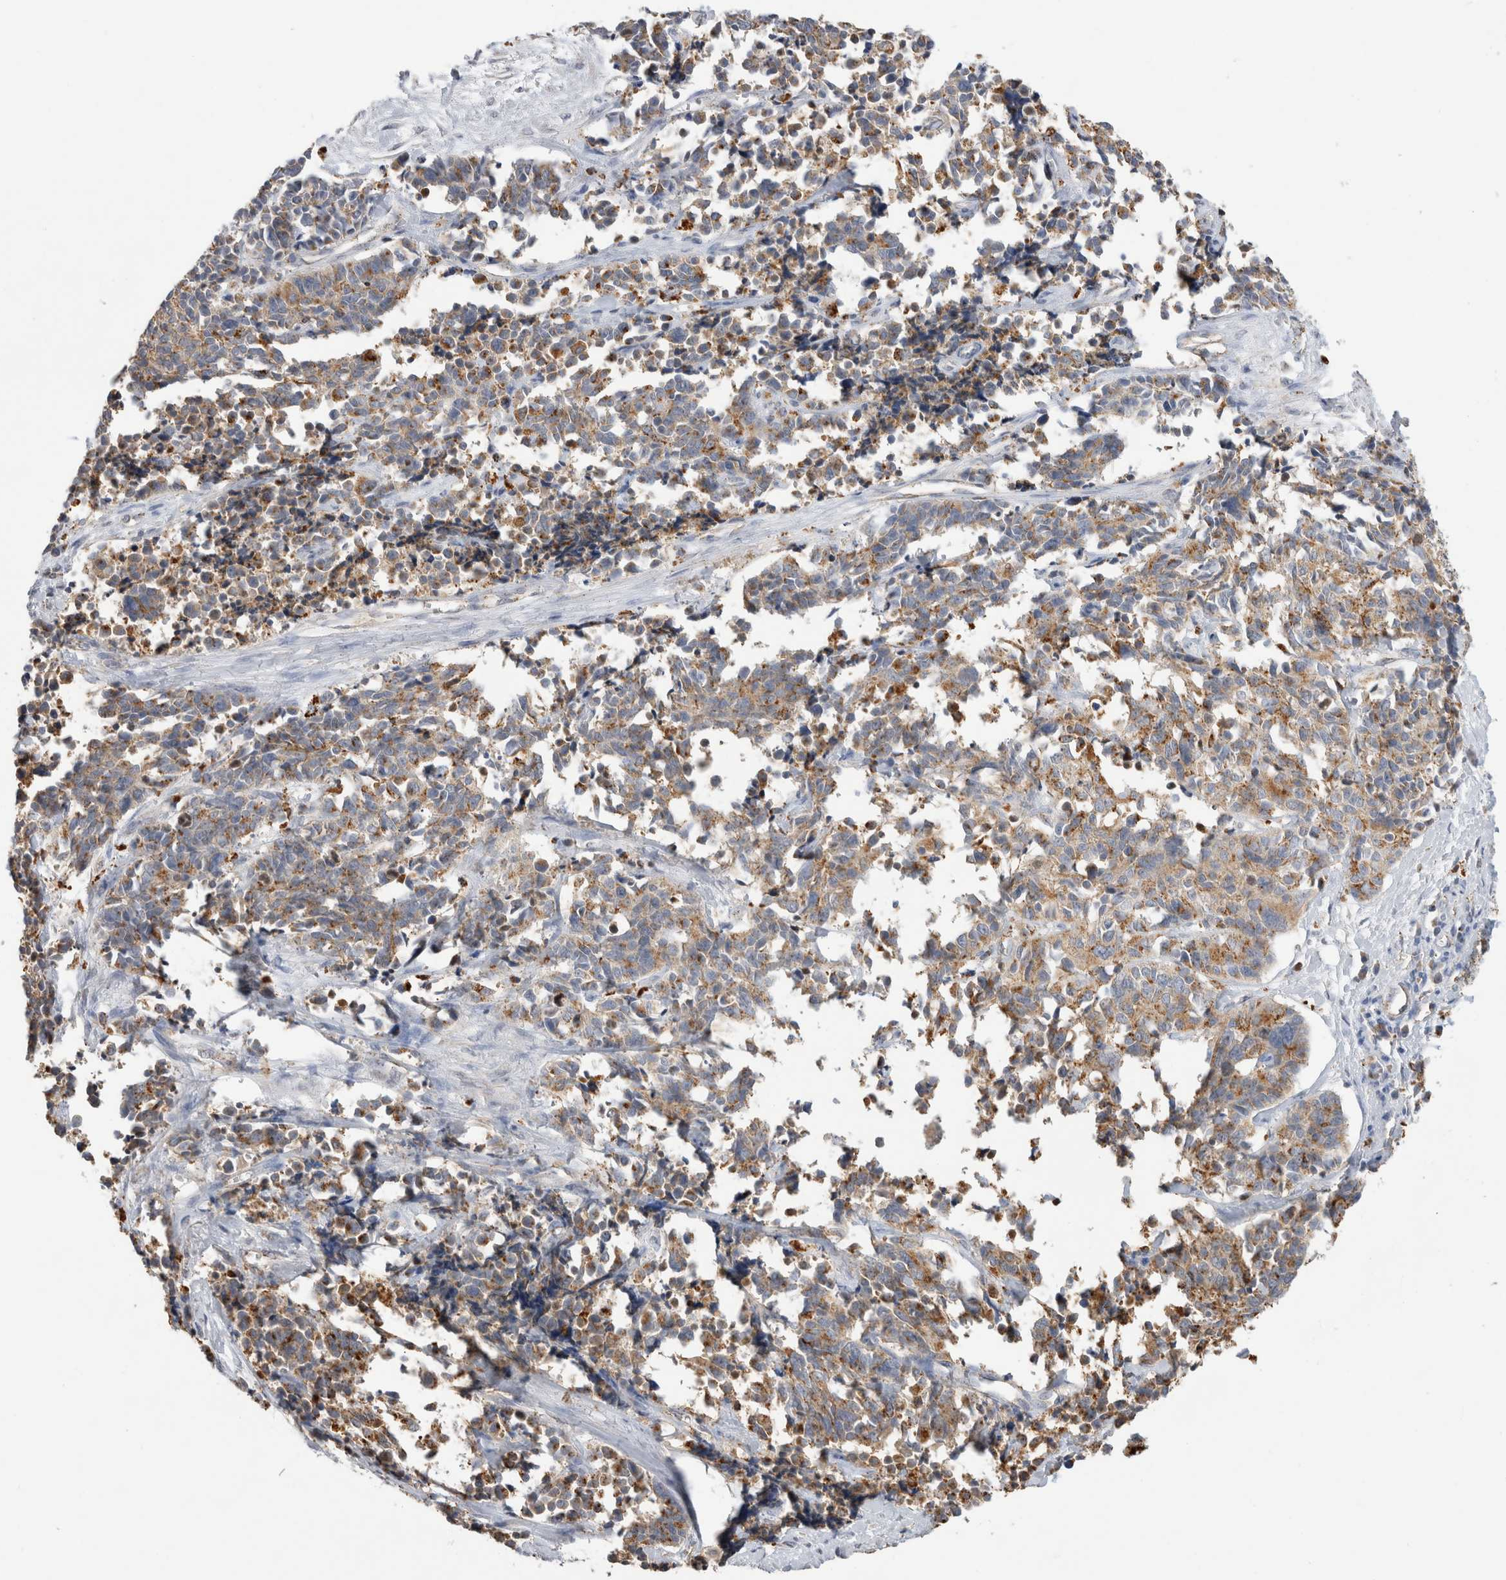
{"staining": {"intensity": "moderate", "quantity": ">75%", "location": "cytoplasmic/membranous"}, "tissue": "cervical cancer", "cell_type": "Tumor cells", "image_type": "cancer", "snomed": [{"axis": "morphology", "description": "Squamous cell carcinoma, NOS"}, {"axis": "topography", "description": "Cervix"}], "caption": "Brown immunohistochemical staining in human squamous cell carcinoma (cervical) shows moderate cytoplasmic/membranous expression in about >75% of tumor cells.", "gene": "GNS", "patient": {"sex": "female", "age": 35}}